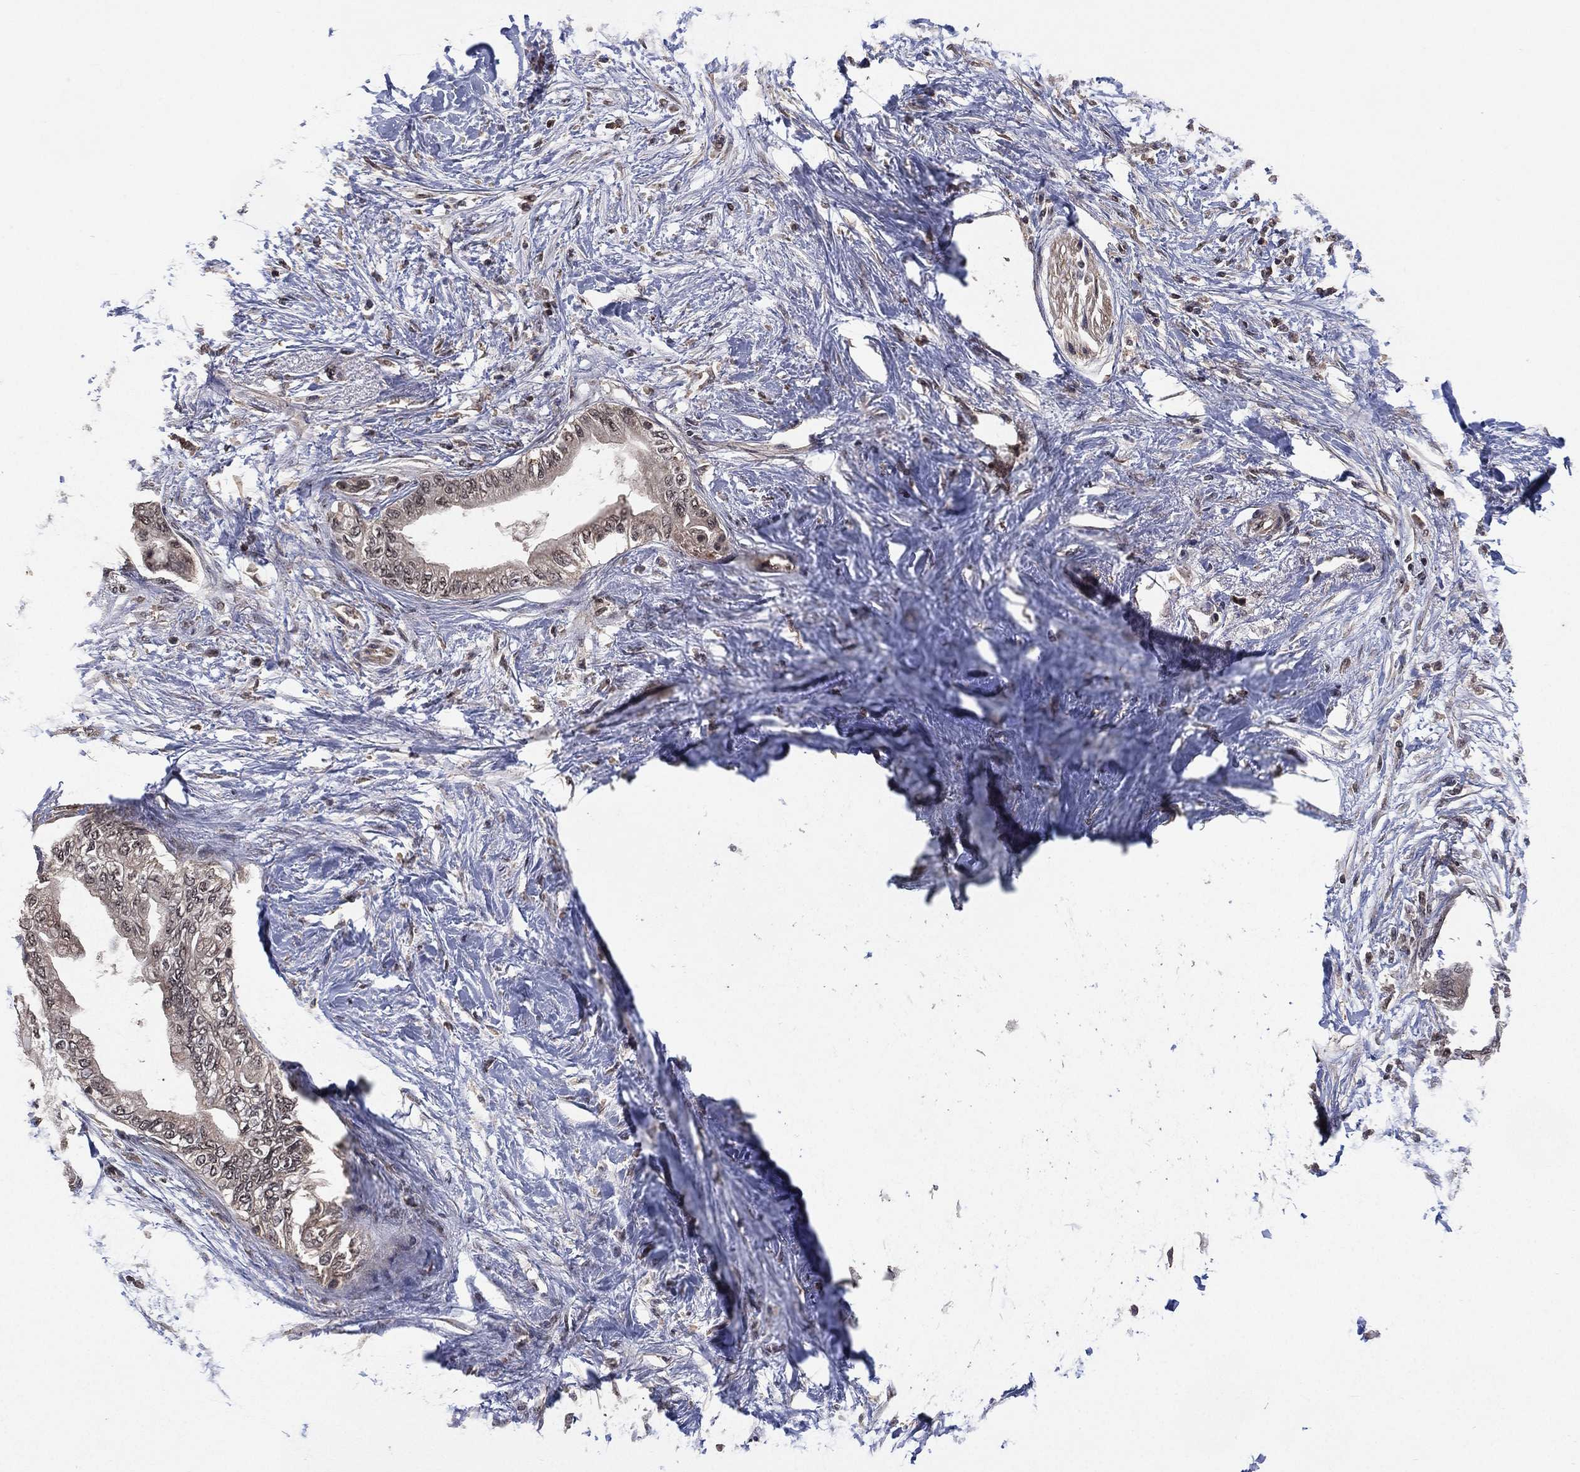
{"staining": {"intensity": "negative", "quantity": "none", "location": "none"}, "tissue": "pancreatic cancer", "cell_type": "Tumor cells", "image_type": "cancer", "snomed": [{"axis": "morphology", "description": "Normal tissue, NOS"}, {"axis": "morphology", "description": "Adenocarcinoma, NOS"}, {"axis": "topography", "description": "Pancreas"}, {"axis": "topography", "description": "Duodenum"}], "caption": "Tumor cells show no significant protein positivity in pancreatic adenocarcinoma. (DAB immunohistochemistry visualized using brightfield microscopy, high magnification).", "gene": "NELFCD", "patient": {"sex": "female", "age": 60}}